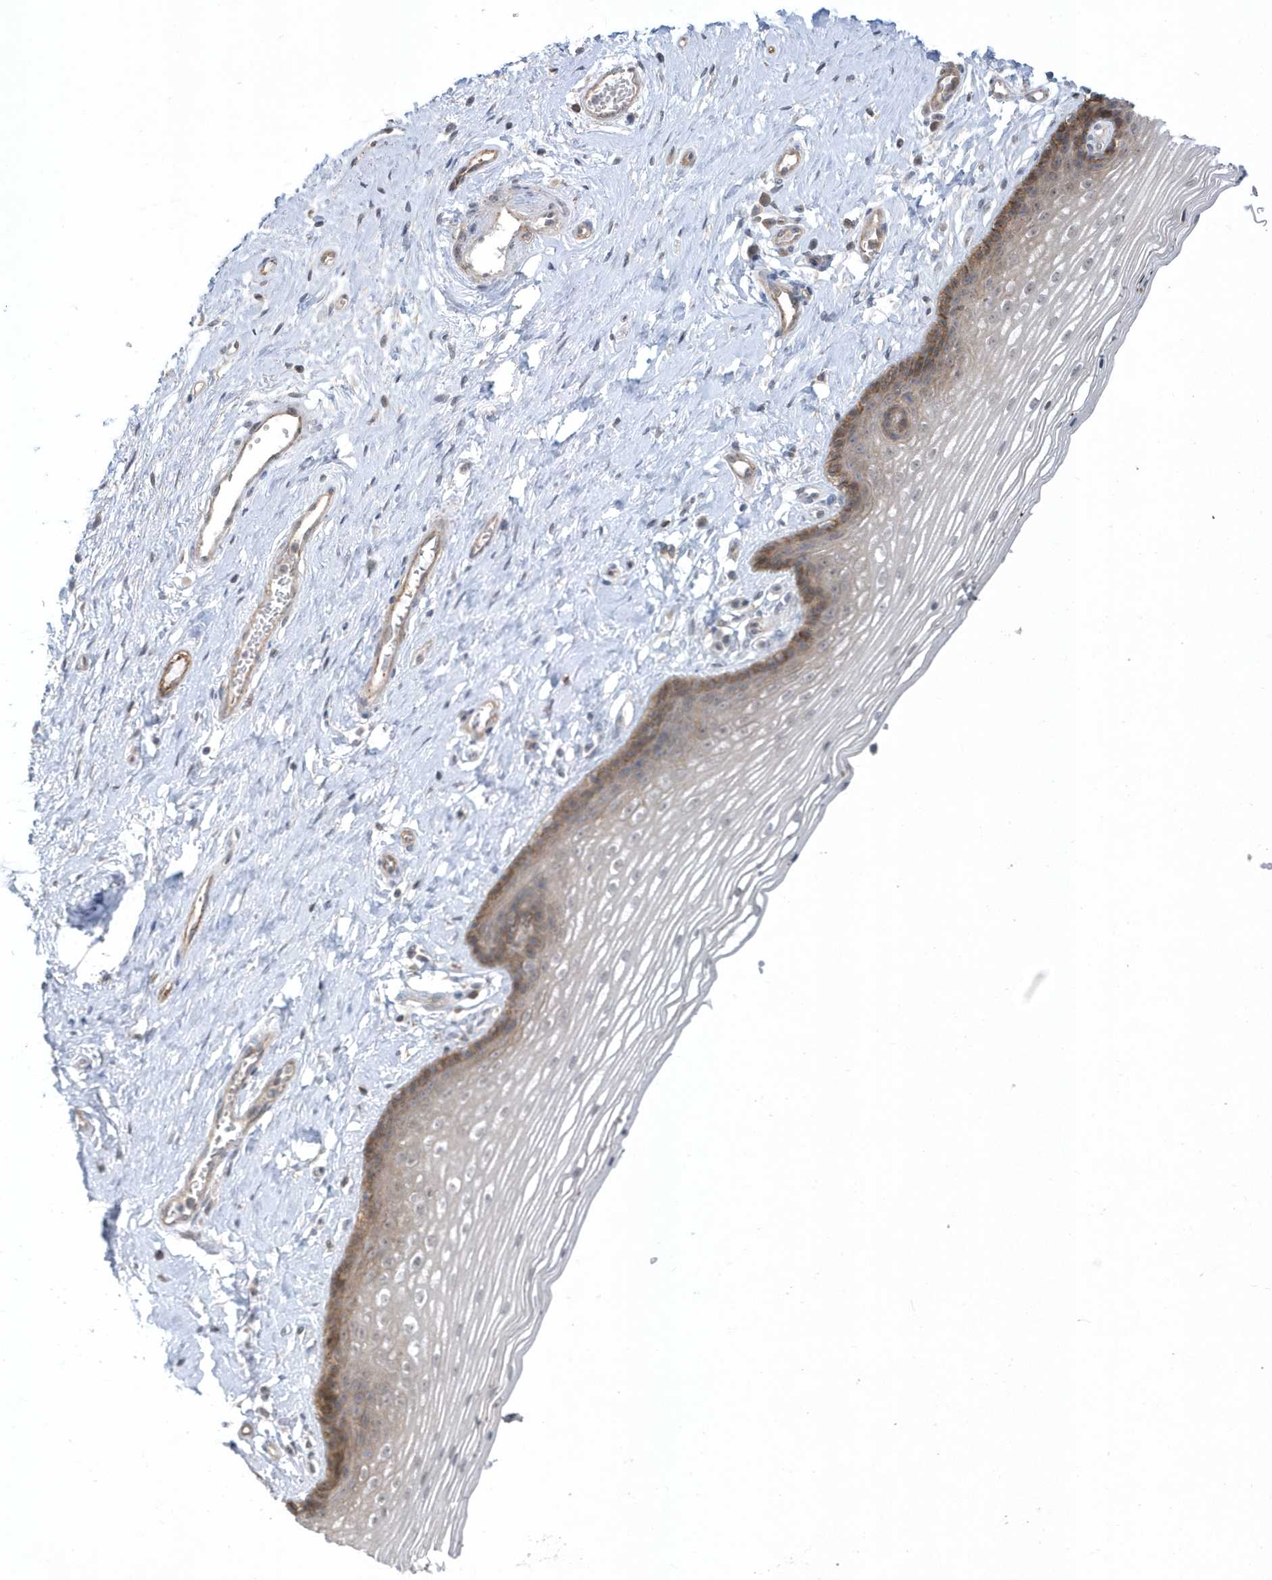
{"staining": {"intensity": "moderate", "quantity": "<25%", "location": "cytoplasmic/membranous"}, "tissue": "vagina", "cell_type": "Squamous epithelial cells", "image_type": "normal", "snomed": [{"axis": "morphology", "description": "Normal tissue, NOS"}, {"axis": "topography", "description": "Vagina"}], "caption": "This photomicrograph displays benign vagina stained with IHC to label a protein in brown. The cytoplasmic/membranous of squamous epithelial cells show moderate positivity for the protein. Nuclei are counter-stained blue.", "gene": "CRIP3", "patient": {"sex": "female", "age": 46}}